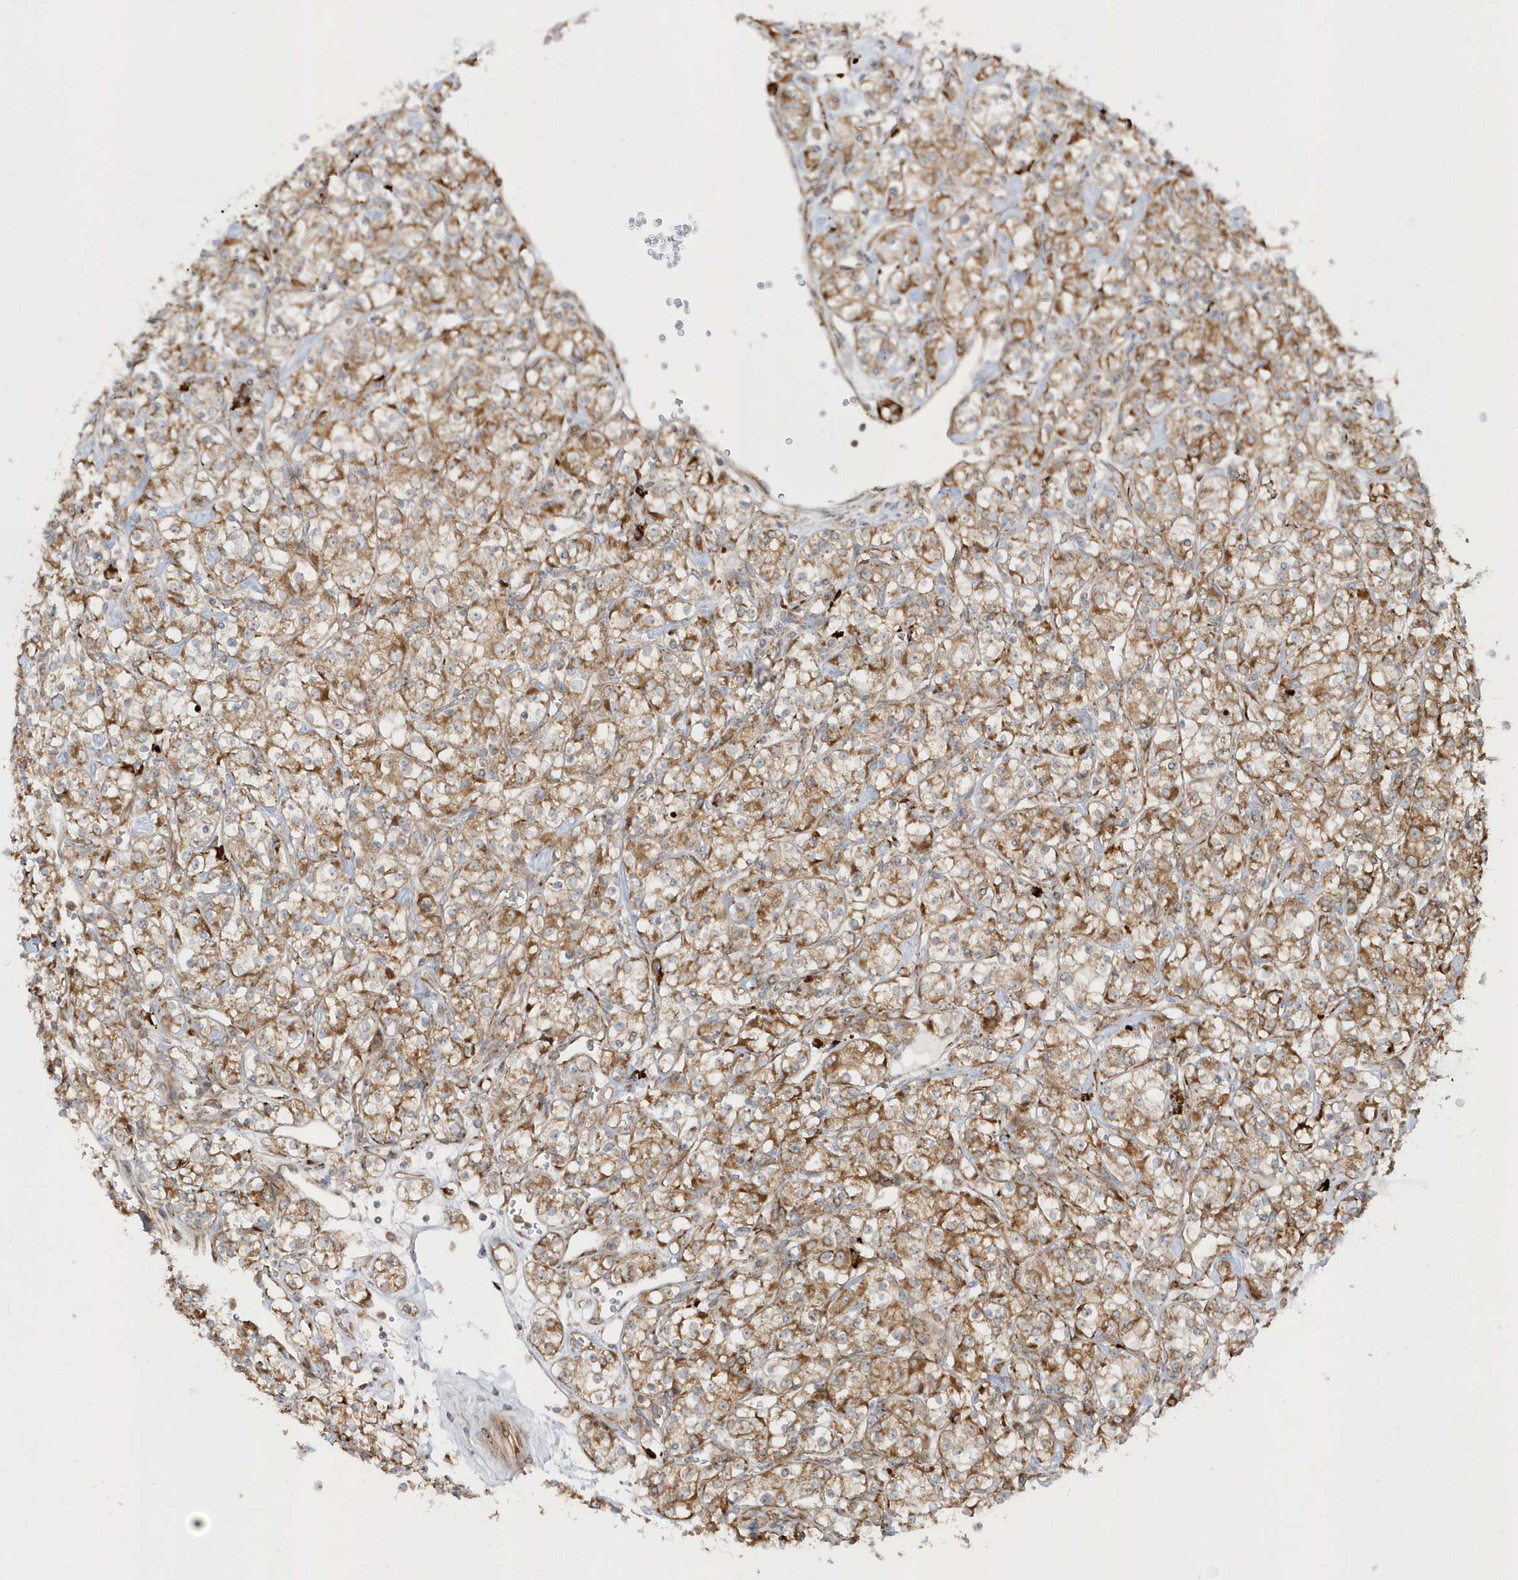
{"staining": {"intensity": "moderate", "quantity": ">75%", "location": "cytoplasmic/membranous"}, "tissue": "renal cancer", "cell_type": "Tumor cells", "image_type": "cancer", "snomed": [{"axis": "morphology", "description": "Adenocarcinoma, NOS"}, {"axis": "topography", "description": "Kidney"}], "caption": "An image of human renal cancer (adenocarcinoma) stained for a protein exhibits moderate cytoplasmic/membranous brown staining in tumor cells.", "gene": "SH3BP2", "patient": {"sex": "male", "age": 77}}